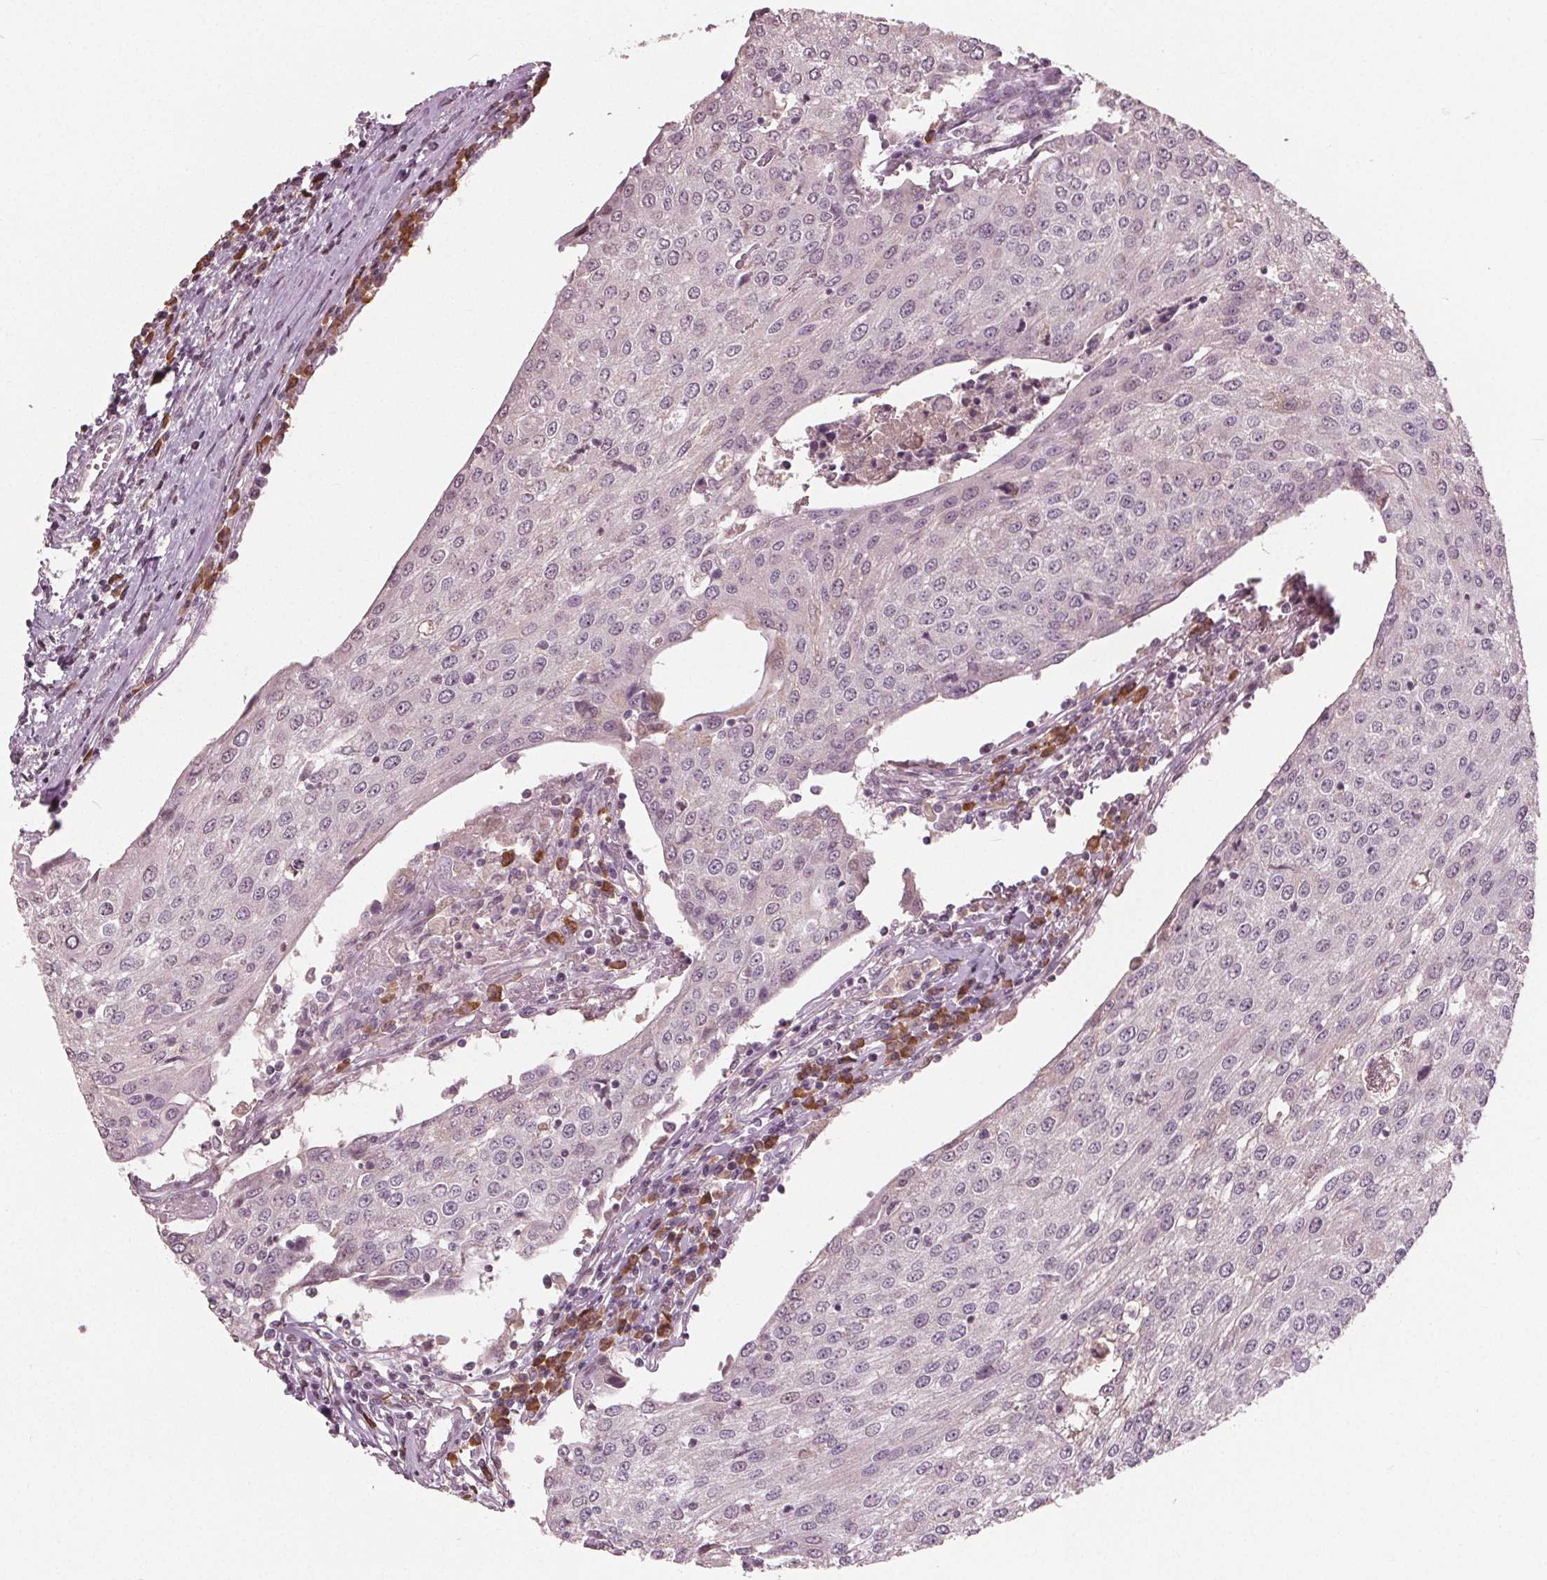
{"staining": {"intensity": "negative", "quantity": "none", "location": "none"}, "tissue": "urothelial cancer", "cell_type": "Tumor cells", "image_type": "cancer", "snomed": [{"axis": "morphology", "description": "Urothelial carcinoma, High grade"}, {"axis": "topography", "description": "Urinary bladder"}], "caption": "DAB (3,3'-diaminobenzidine) immunohistochemical staining of human urothelial cancer displays no significant staining in tumor cells.", "gene": "CXCL16", "patient": {"sex": "female", "age": 85}}